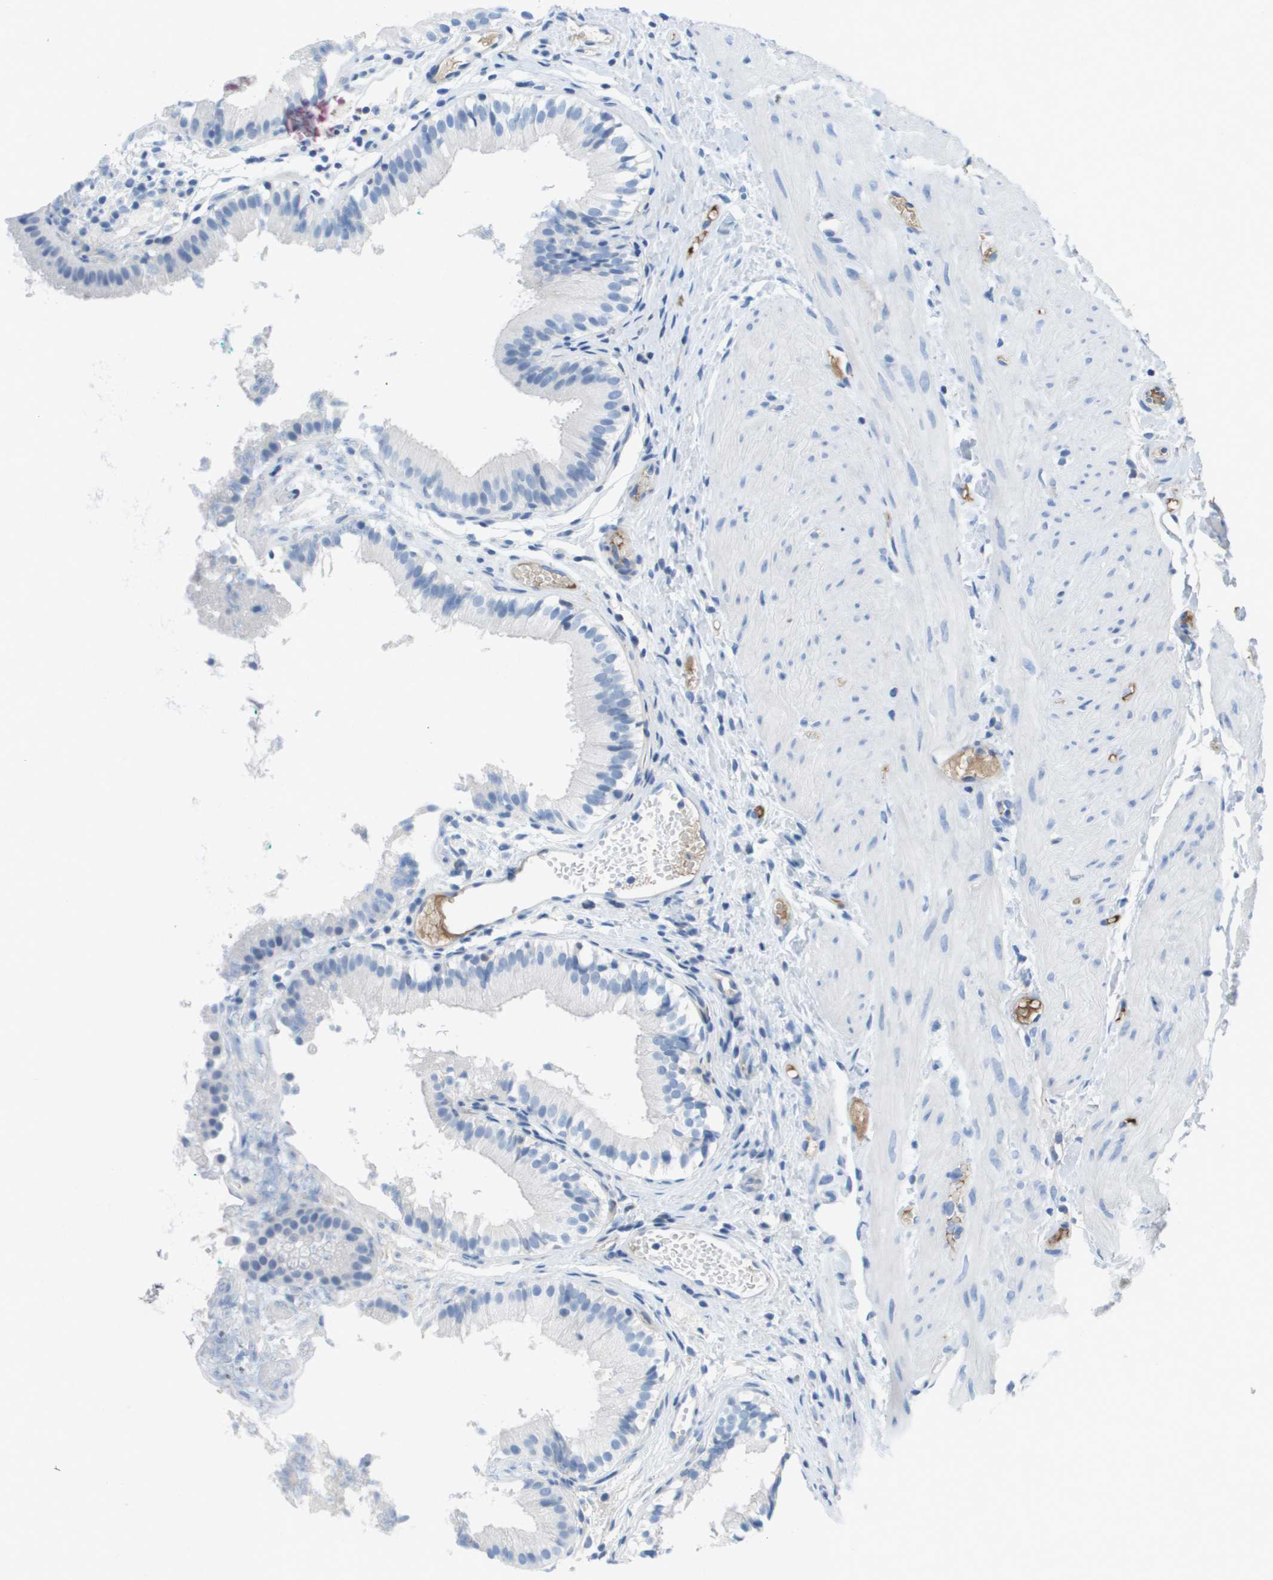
{"staining": {"intensity": "negative", "quantity": "none", "location": "none"}, "tissue": "gallbladder", "cell_type": "Glandular cells", "image_type": "normal", "snomed": [{"axis": "morphology", "description": "Normal tissue, NOS"}, {"axis": "topography", "description": "Gallbladder"}], "caption": "Immunohistochemical staining of normal human gallbladder exhibits no significant positivity in glandular cells. The staining was performed using DAB (3,3'-diaminobenzidine) to visualize the protein expression in brown, while the nuclei were stained in blue with hematoxylin (Magnification: 20x).", "gene": "GPR18", "patient": {"sex": "female", "age": 26}}